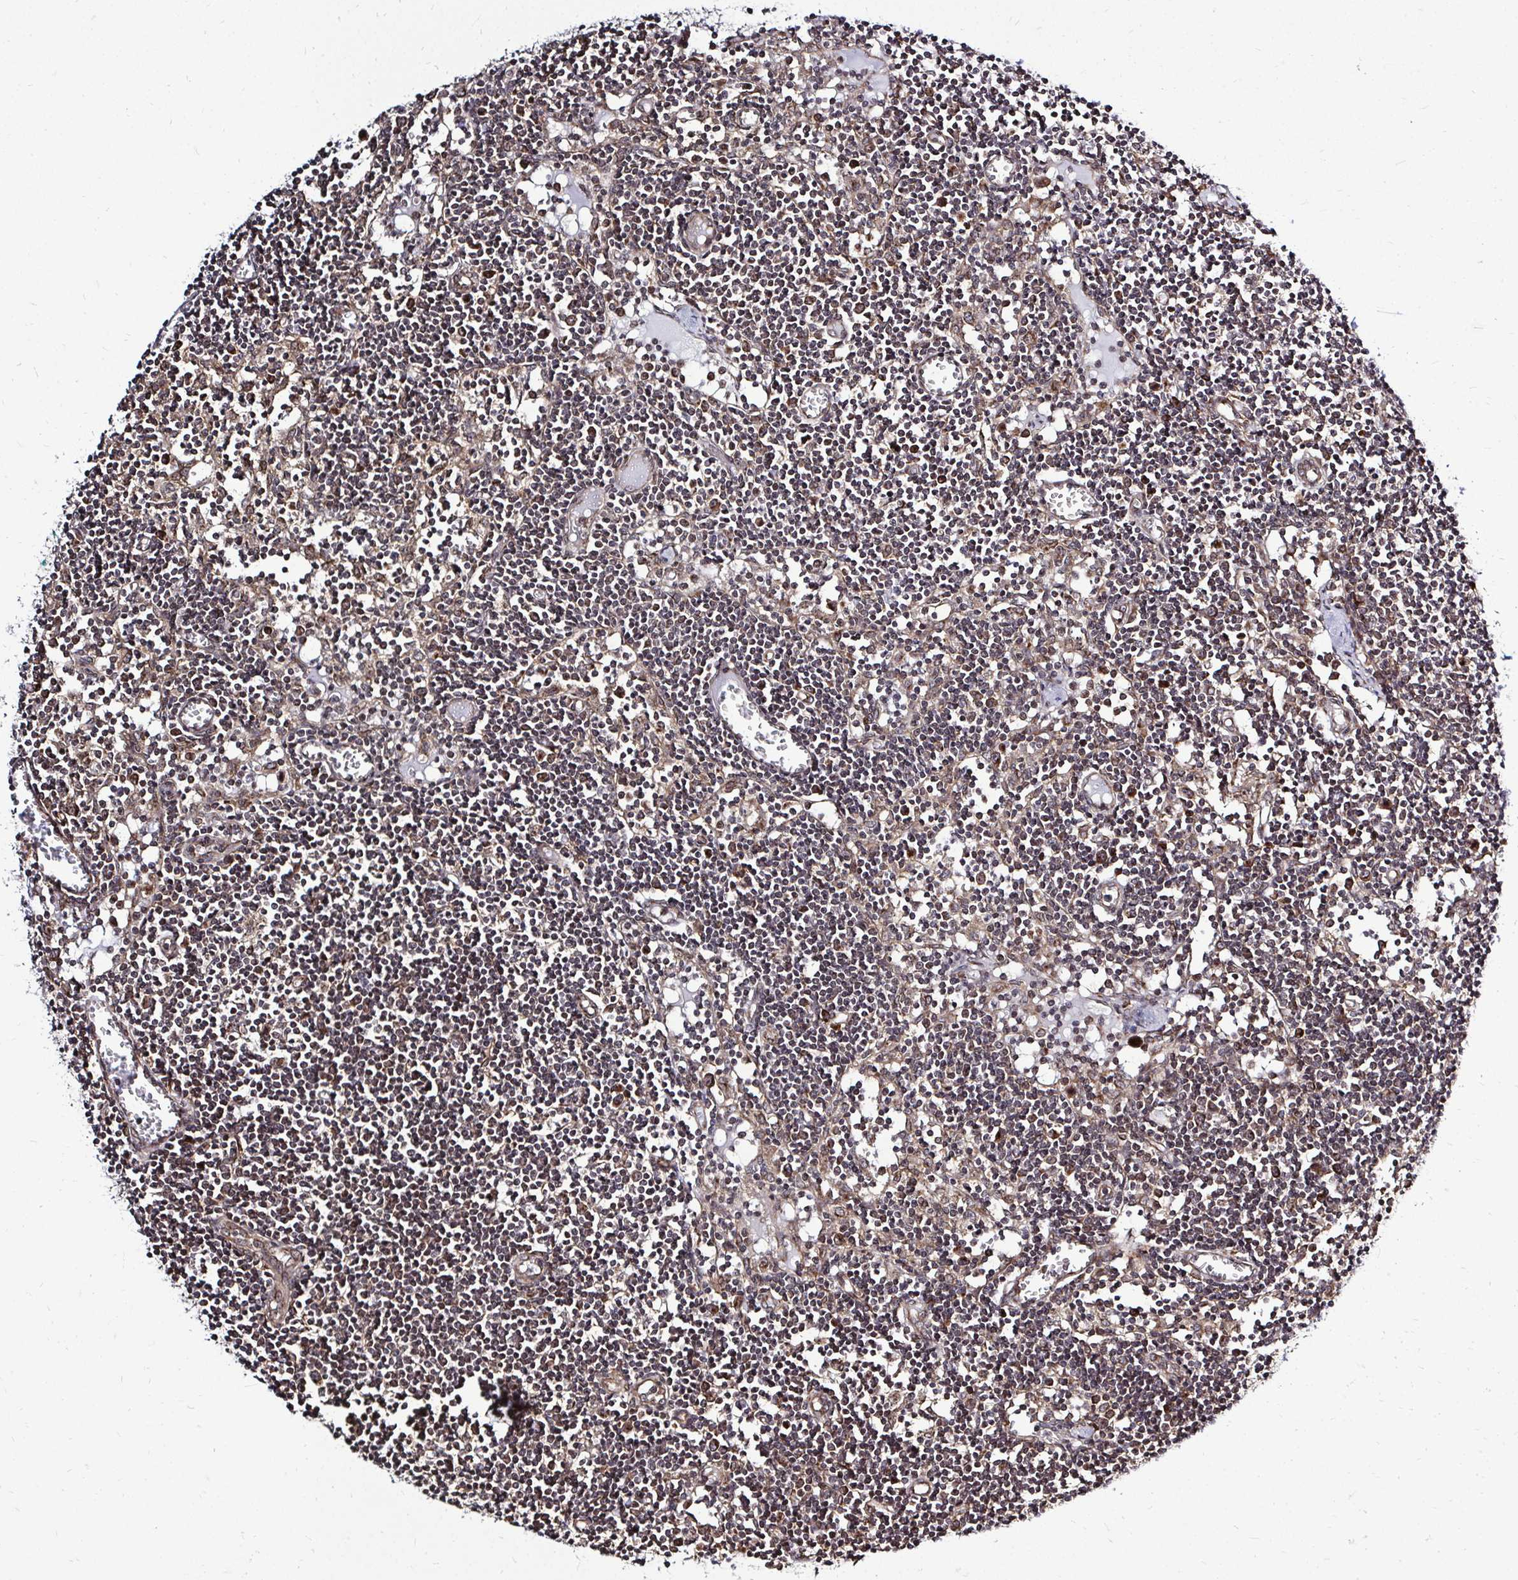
{"staining": {"intensity": "moderate", "quantity": "<25%", "location": "cytoplasmic/membranous"}, "tissue": "lymph node", "cell_type": "Germinal center cells", "image_type": "normal", "snomed": [{"axis": "morphology", "description": "Normal tissue, NOS"}, {"axis": "topography", "description": "Lymph node"}], "caption": "Benign lymph node was stained to show a protein in brown. There is low levels of moderate cytoplasmic/membranous expression in approximately <25% of germinal center cells.", "gene": "FMR1", "patient": {"sex": "female", "age": 11}}